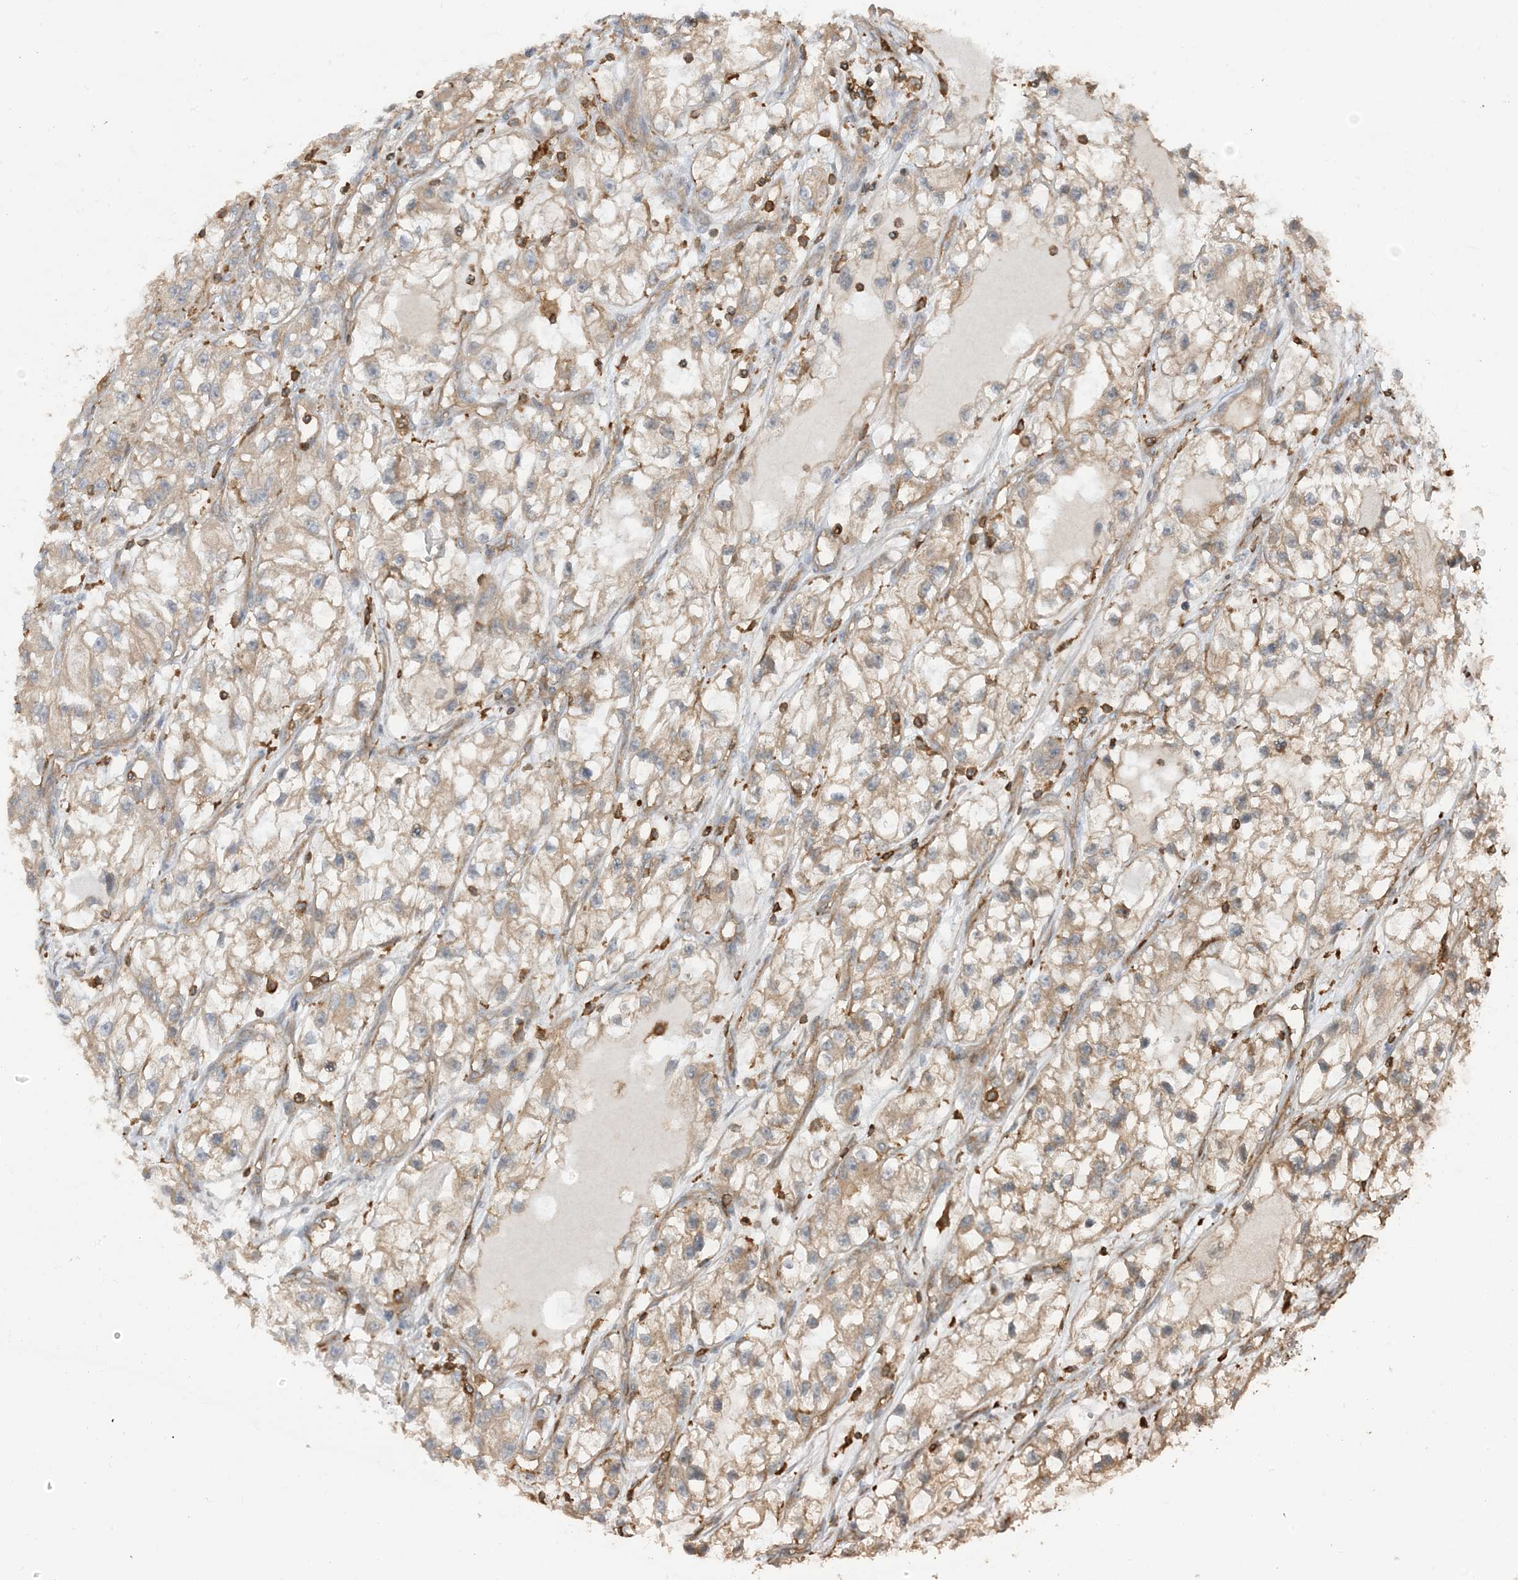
{"staining": {"intensity": "weak", "quantity": ">75%", "location": "cytoplasmic/membranous"}, "tissue": "renal cancer", "cell_type": "Tumor cells", "image_type": "cancer", "snomed": [{"axis": "morphology", "description": "Adenocarcinoma, NOS"}, {"axis": "topography", "description": "Kidney"}], "caption": "Approximately >75% of tumor cells in adenocarcinoma (renal) reveal weak cytoplasmic/membranous protein positivity as visualized by brown immunohistochemical staining.", "gene": "CAPZB", "patient": {"sex": "female", "age": 57}}